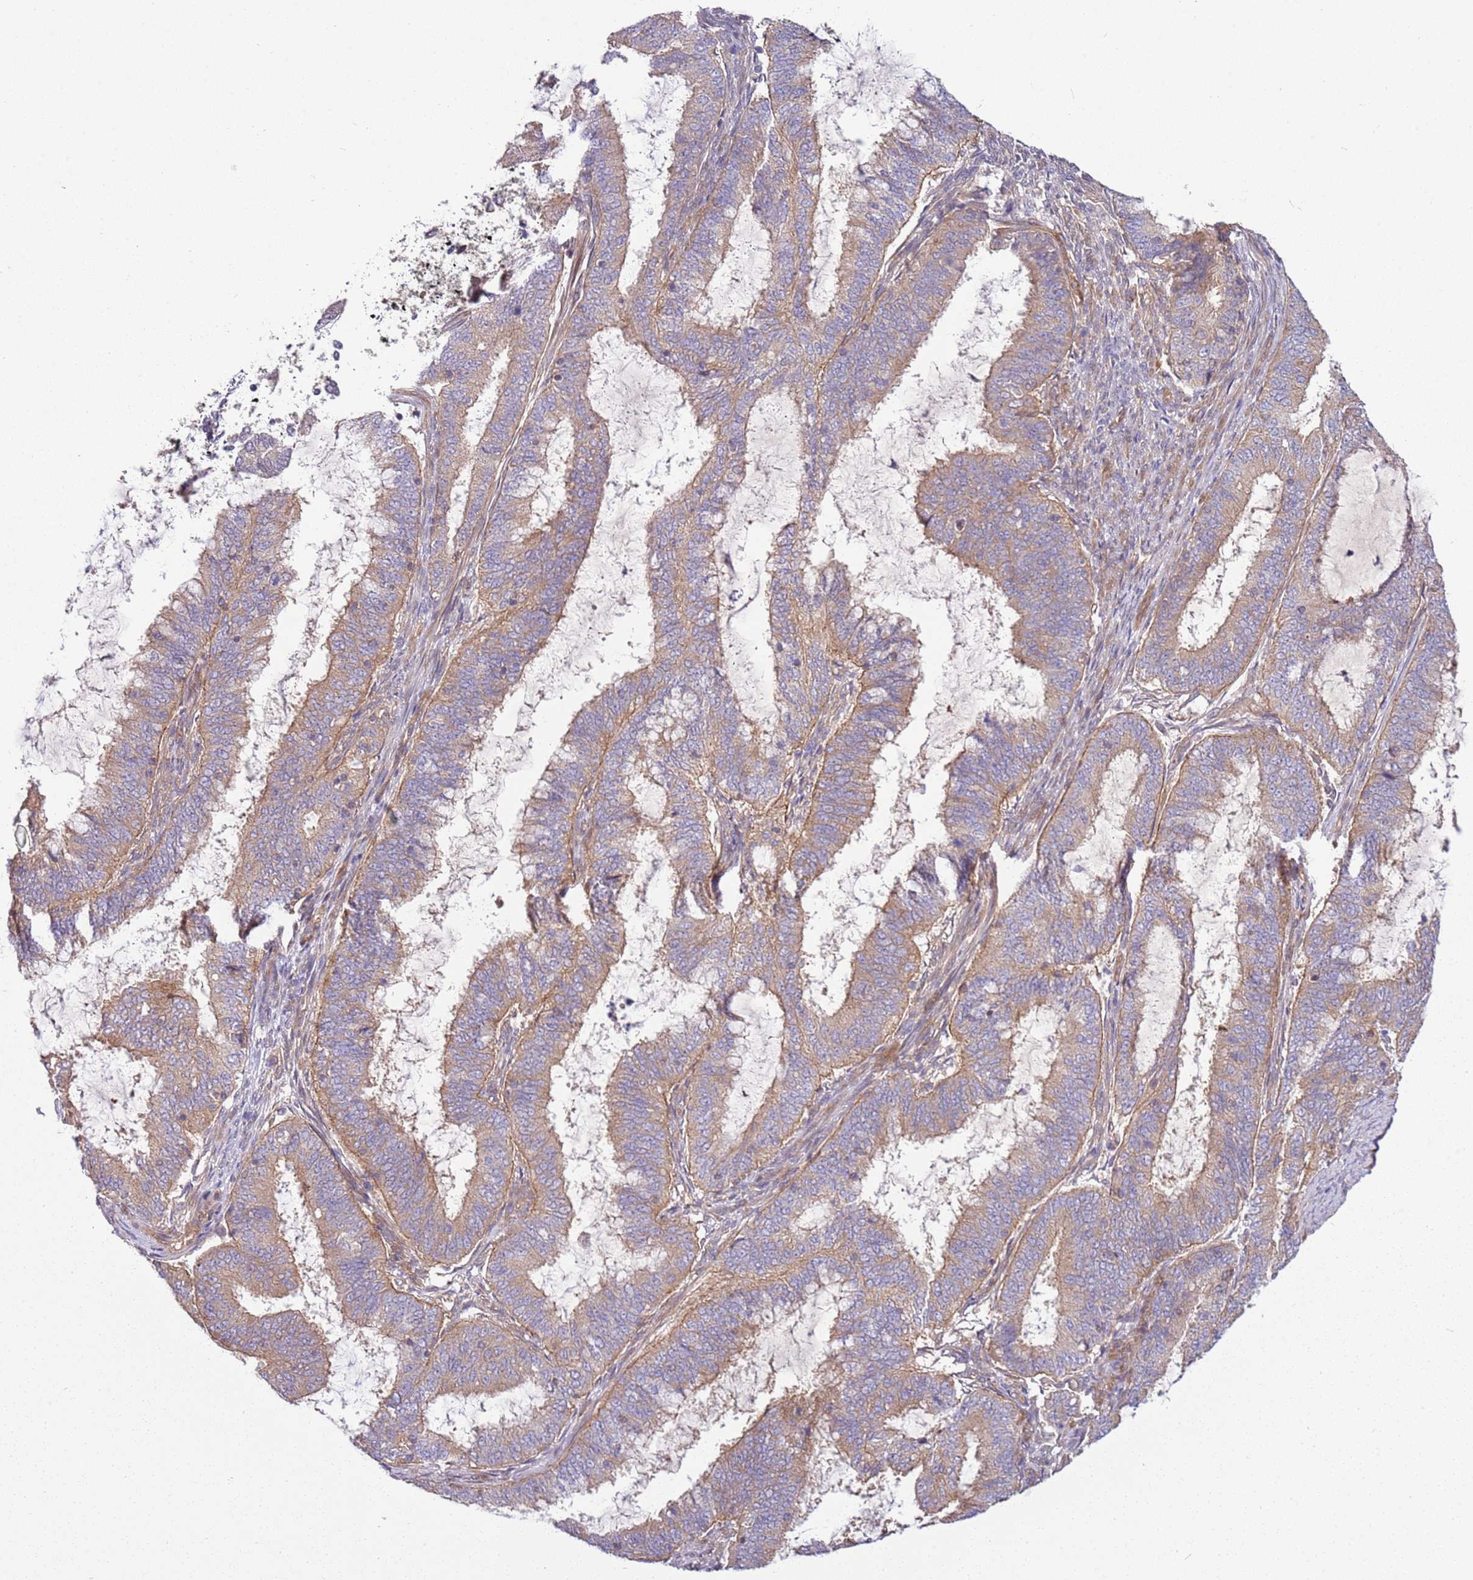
{"staining": {"intensity": "weak", "quantity": ">75%", "location": "cytoplasmic/membranous"}, "tissue": "endometrial cancer", "cell_type": "Tumor cells", "image_type": "cancer", "snomed": [{"axis": "morphology", "description": "Adenocarcinoma, NOS"}, {"axis": "topography", "description": "Endometrium"}], "caption": "Immunohistochemistry (IHC) photomicrograph of neoplastic tissue: endometrial cancer stained using immunohistochemistry (IHC) exhibits low levels of weak protein expression localized specifically in the cytoplasmic/membranous of tumor cells, appearing as a cytoplasmic/membranous brown color.", "gene": "GNL1", "patient": {"sex": "female", "age": 51}}